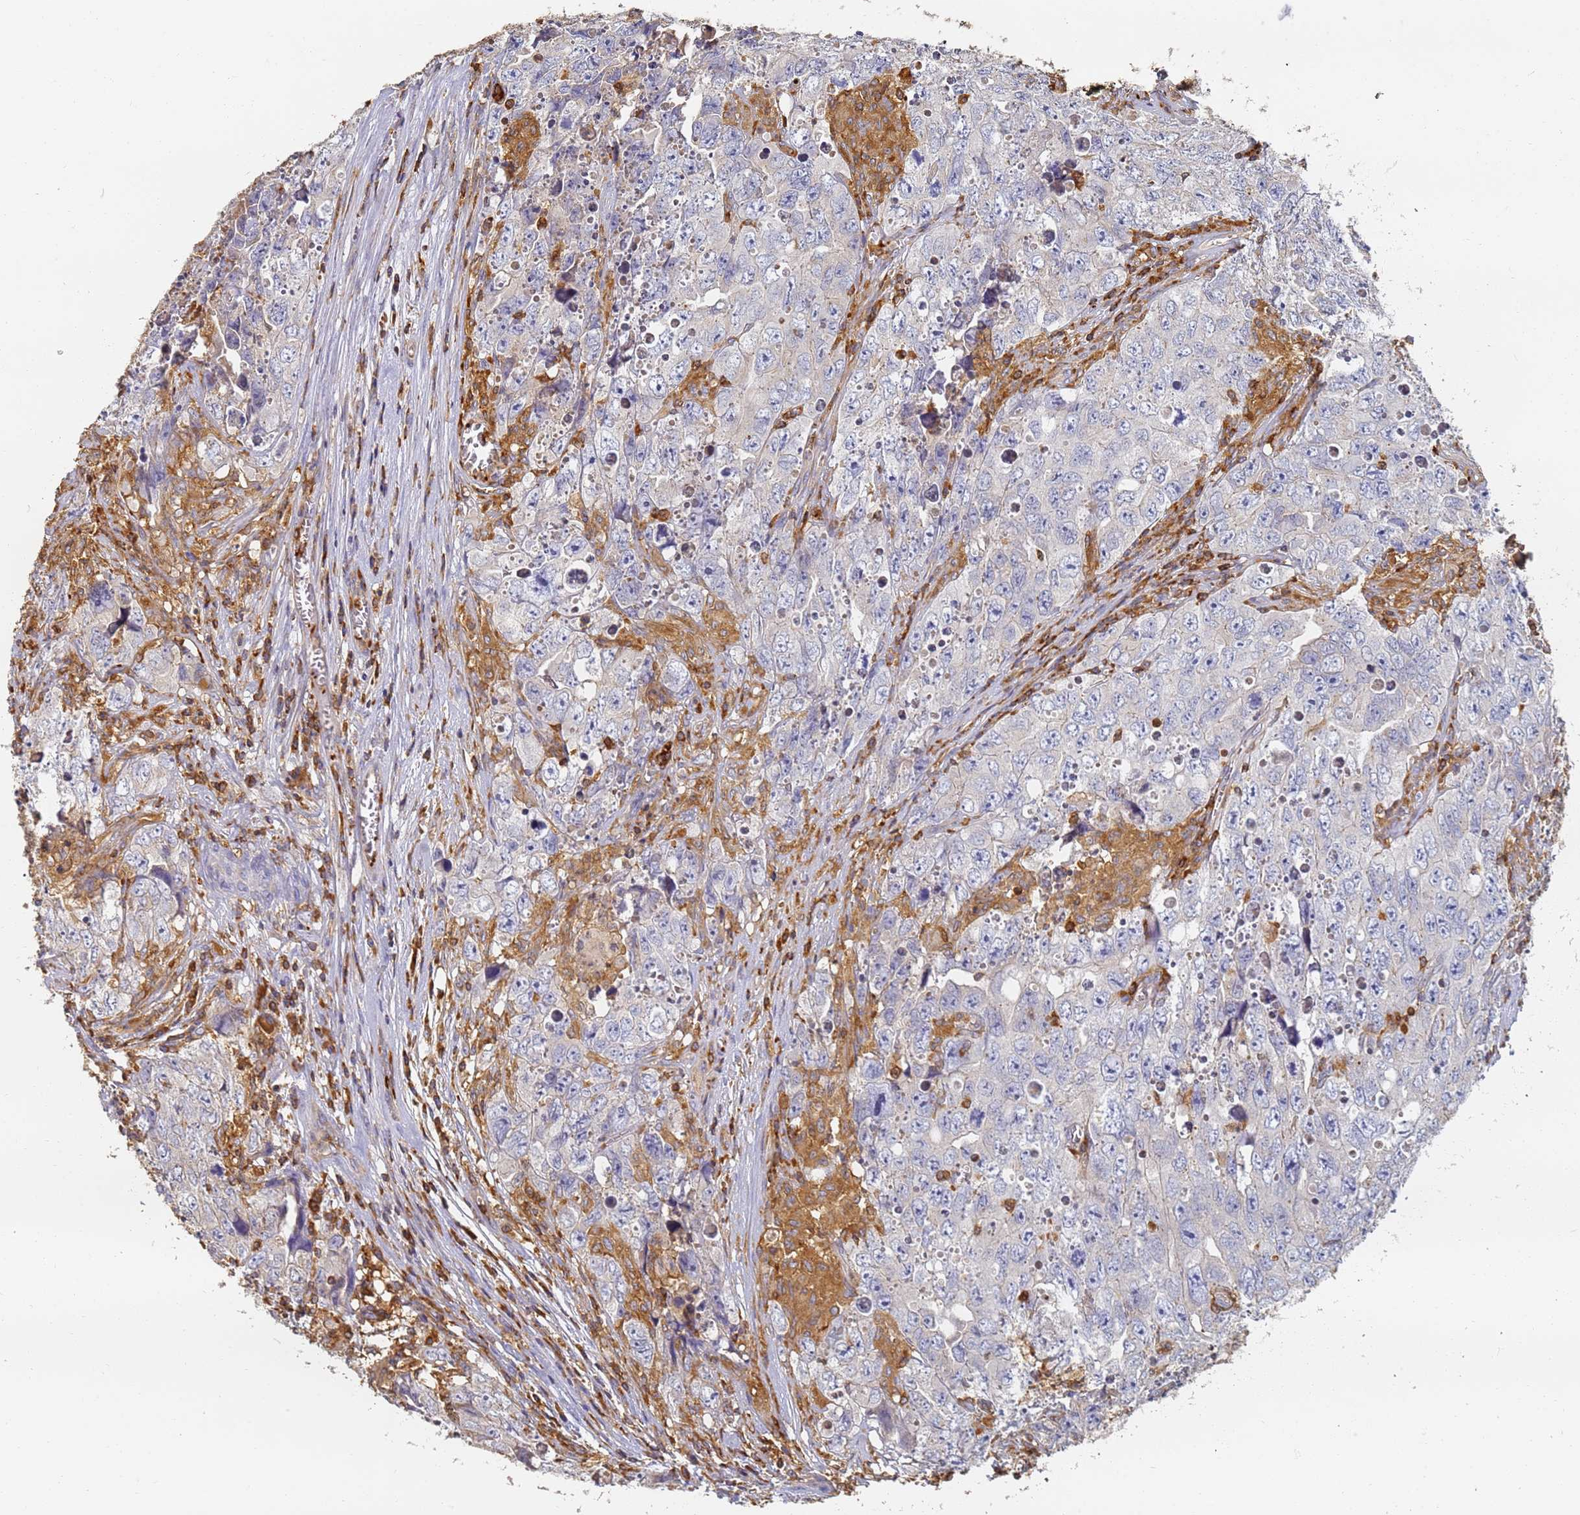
{"staining": {"intensity": "negative", "quantity": "none", "location": "none"}, "tissue": "testis cancer", "cell_type": "Tumor cells", "image_type": "cancer", "snomed": [{"axis": "morphology", "description": "Seminoma, NOS"}, {"axis": "morphology", "description": "Carcinoma, Embryonal, NOS"}, {"axis": "topography", "description": "Testis"}], "caption": "An image of testis embryonal carcinoma stained for a protein exhibits no brown staining in tumor cells. (Immunohistochemistry, brightfield microscopy, high magnification).", "gene": "BIN2", "patient": {"sex": "male", "age": 43}}